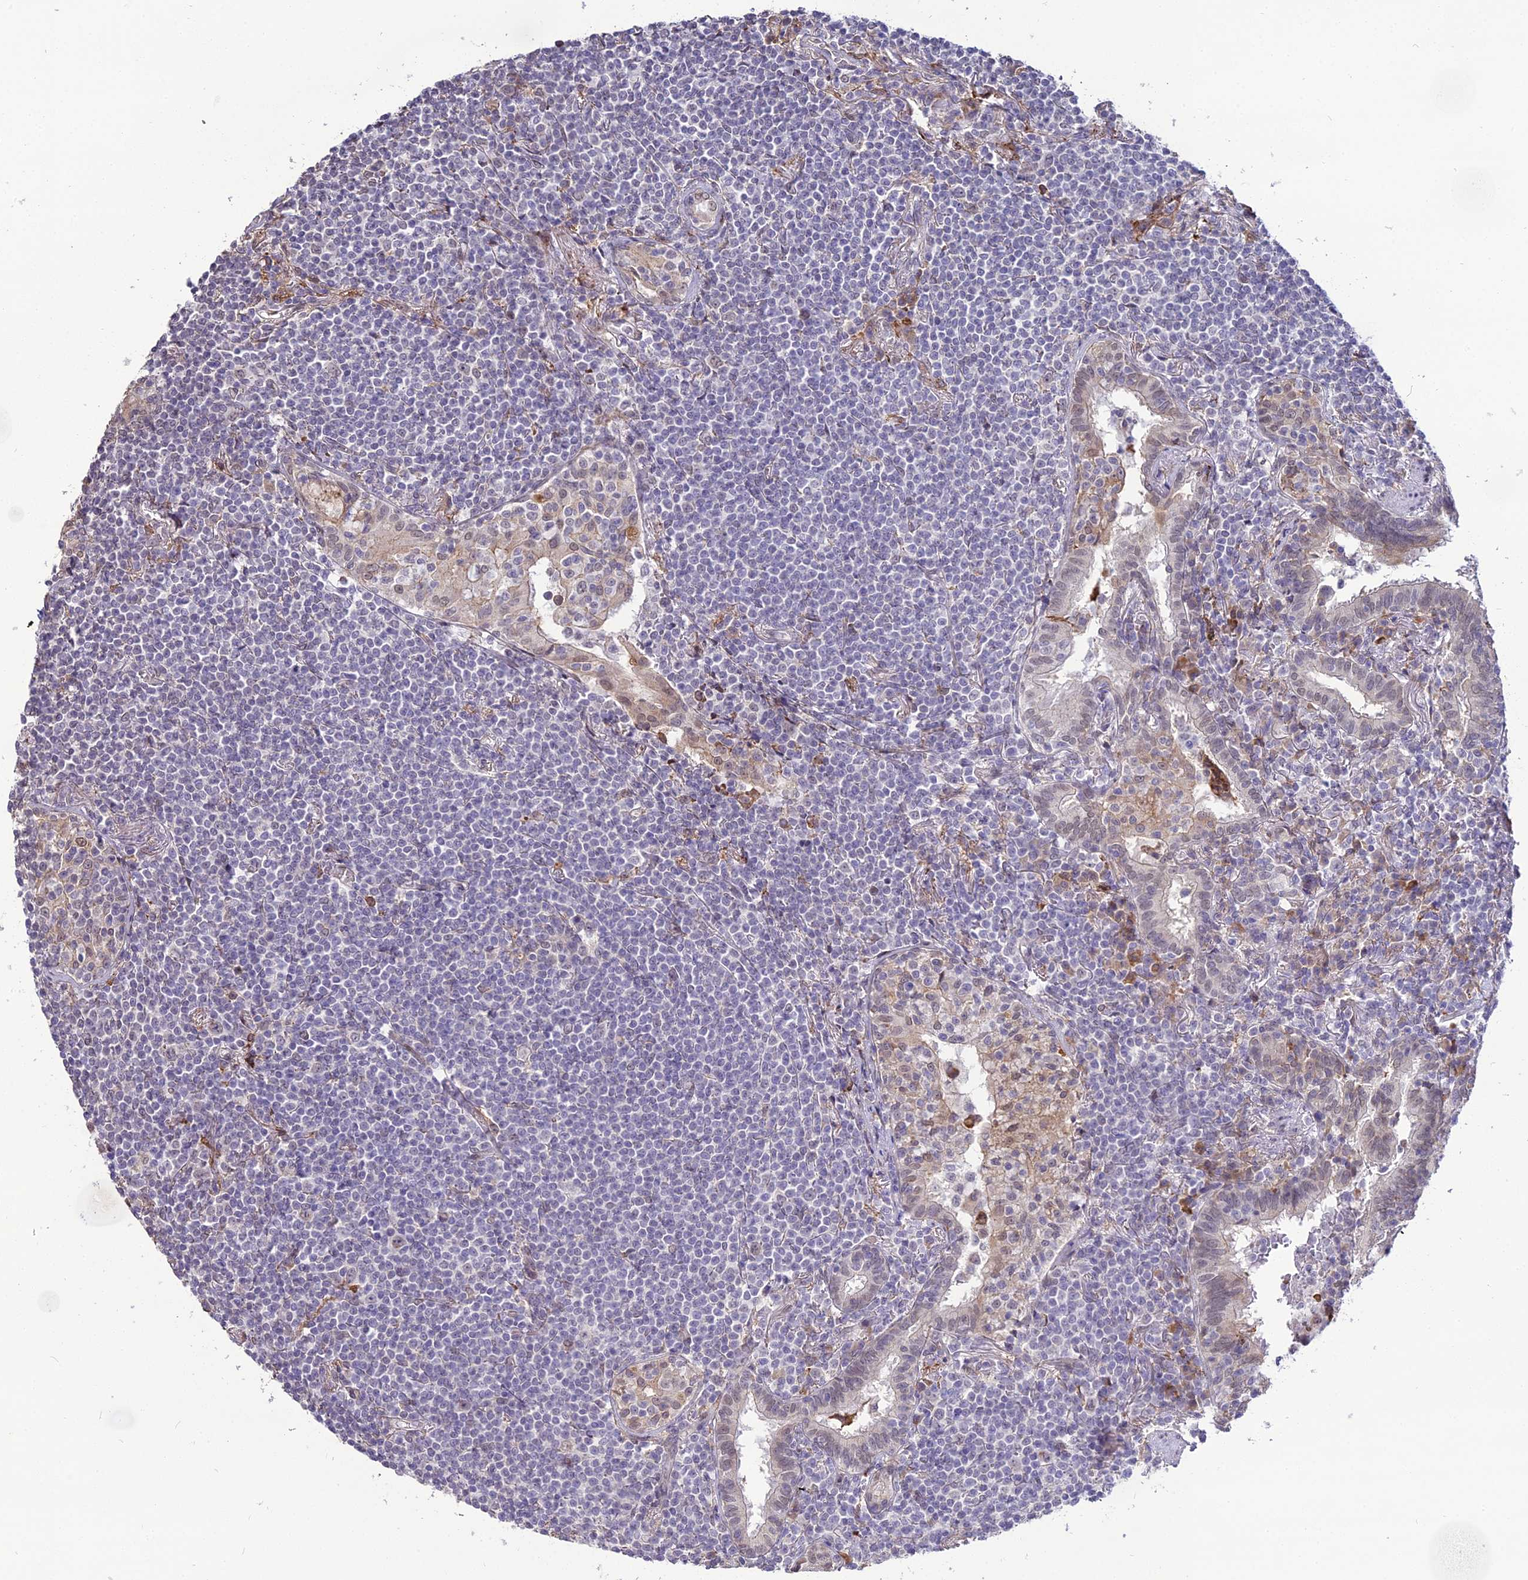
{"staining": {"intensity": "negative", "quantity": "none", "location": "none"}, "tissue": "lymphoma", "cell_type": "Tumor cells", "image_type": "cancer", "snomed": [{"axis": "morphology", "description": "Malignant lymphoma, non-Hodgkin's type, Low grade"}, {"axis": "topography", "description": "Lung"}], "caption": "A photomicrograph of low-grade malignant lymphoma, non-Hodgkin's type stained for a protein displays no brown staining in tumor cells. (DAB (3,3'-diaminobenzidine) immunohistochemistry with hematoxylin counter stain).", "gene": "TROAP", "patient": {"sex": "female", "age": 71}}